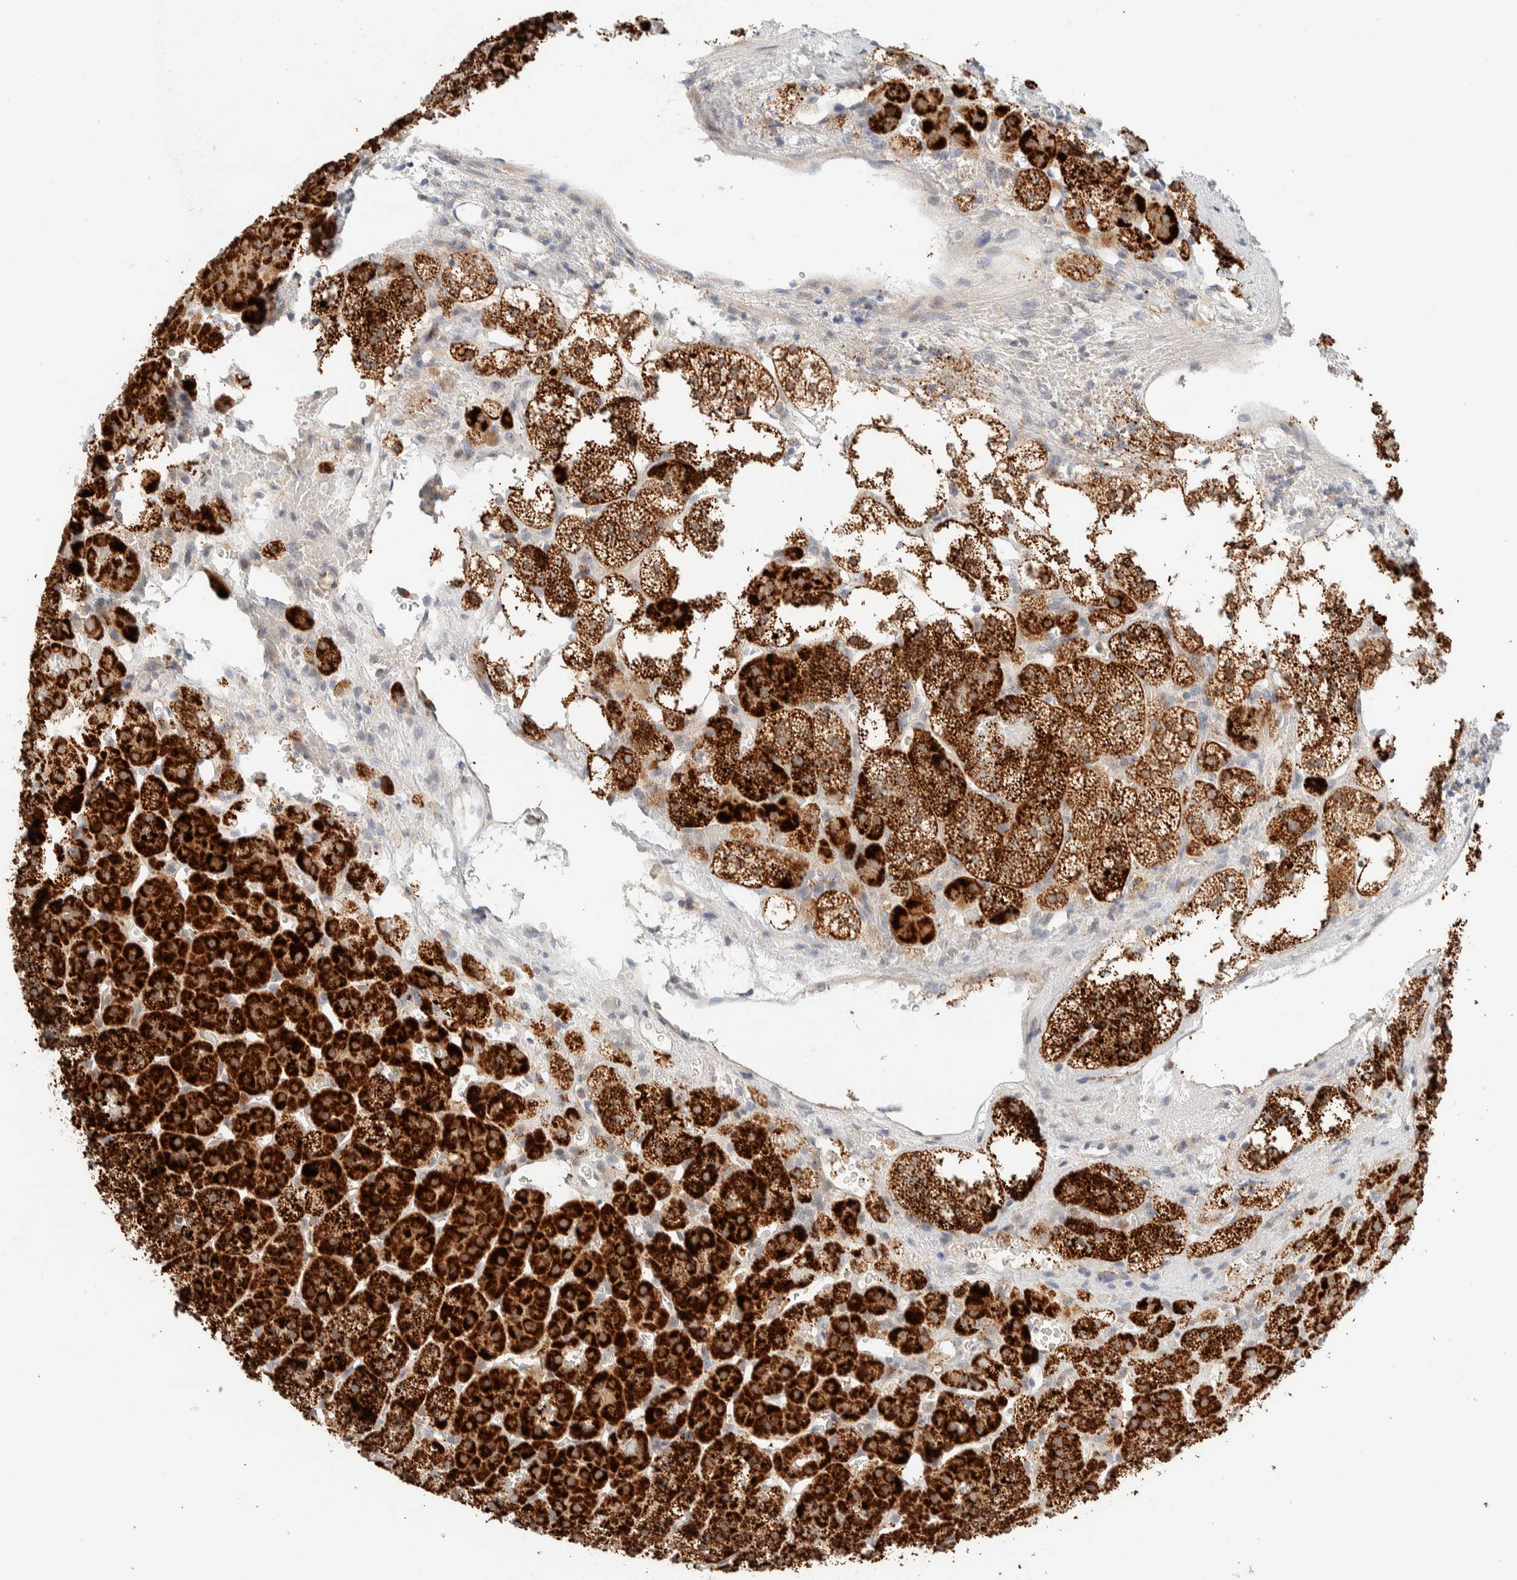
{"staining": {"intensity": "strong", "quantity": ">75%", "location": "cytoplasmic/membranous"}, "tissue": "adrenal gland", "cell_type": "Glandular cells", "image_type": "normal", "snomed": [{"axis": "morphology", "description": "Normal tissue, NOS"}, {"axis": "topography", "description": "Adrenal gland"}], "caption": "Adrenal gland stained with a brown dye demonstrates strong cytoplasmic/membranous positive positivity in approximately >75% of glandular cells.", "gene": "HDHD3", "patient": {"sex": "female", "age": 44}}